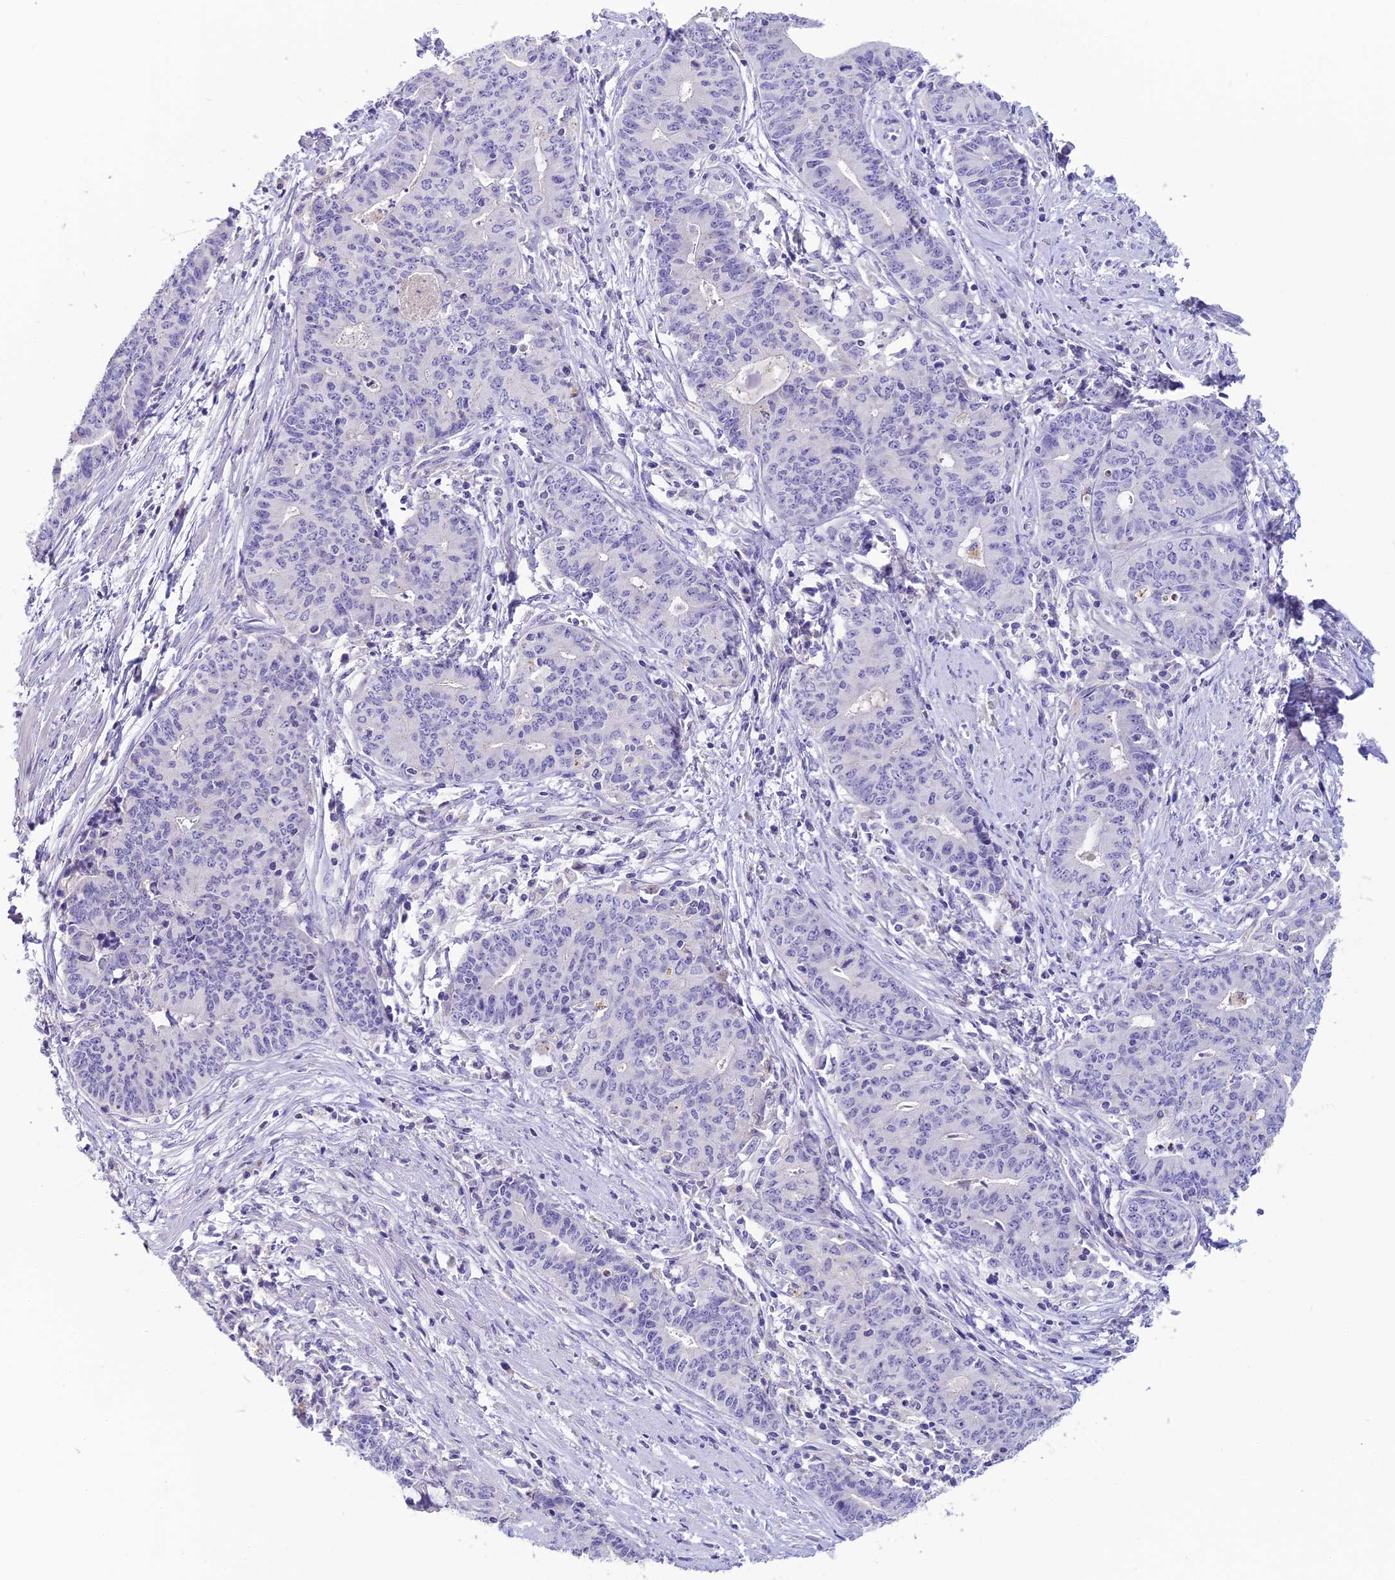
{"staining": {"intensity": "negative", "quantity": "none", "location": "none"}, "tissue": "endometrial cancer", "cell_type": "Tumor cells", "image_type": "cancer", "snomed": [{"axis": "morphology", "description": "Adenocarcinoma, NOS"}, {"axis": "topography", "description": "Endometrium"}], "caption": "High magnification brightfield microscopy of endometrial cancer stained with DAB (3,3'-diaminobenzidine) (brown) and counterstained with hematoxylin (blue): tumor cells show no significant expression.", "gene": "C12orf29", "patient": {"sex": "female", "age": 59}}